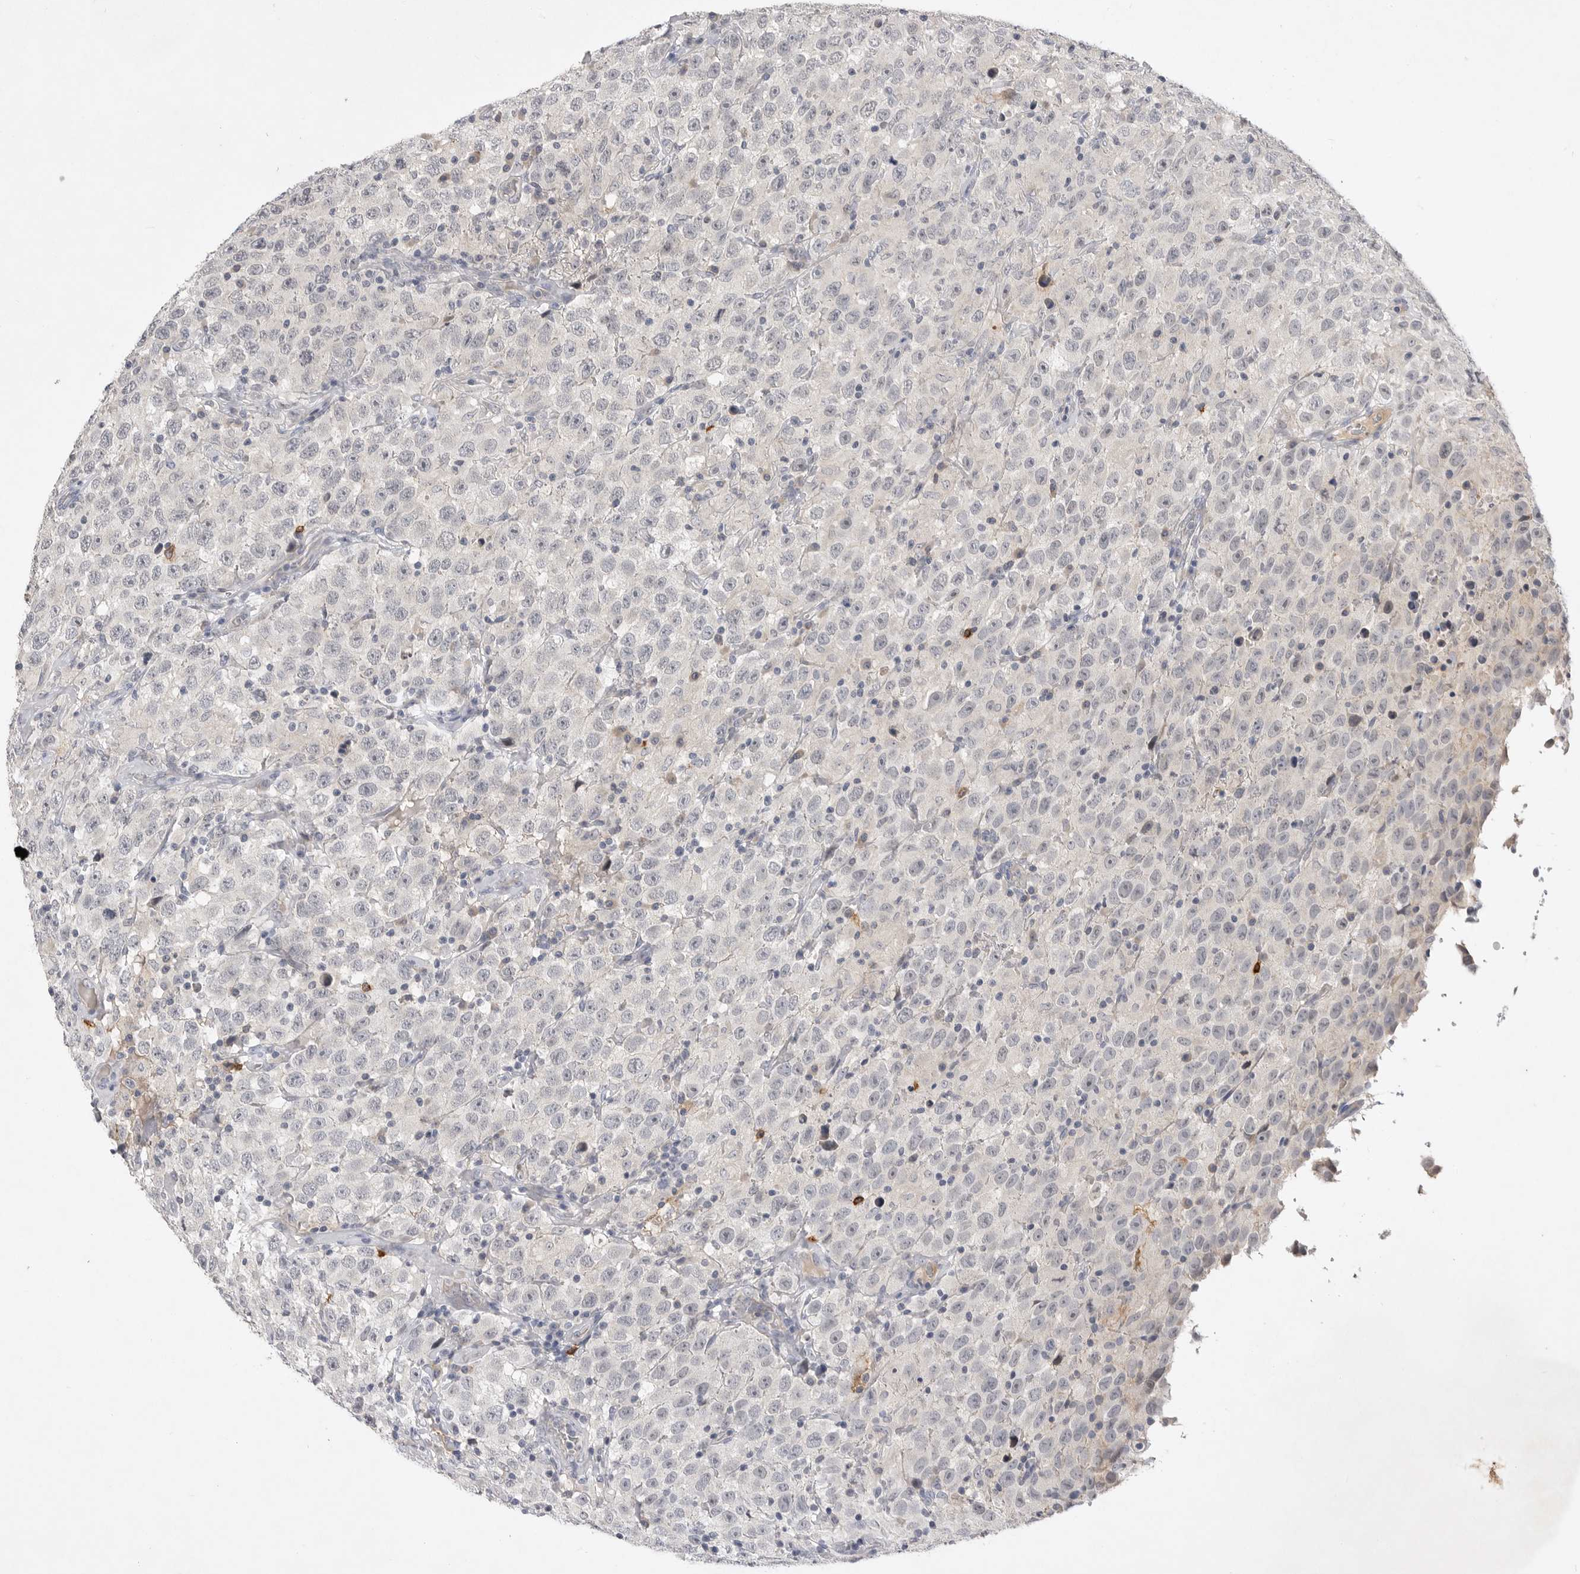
{"staining": {"intensity": "negative", "quantity": "none", "location": "none"}, "tissue": "testis cancer", "cell_type": "Tumor cells", "image_type": "cancer", "snomed": [{"axis": "morphology", "description": "Seminoma, NOS"}, {"axis": "topography", "description": "Testis"}], "caption": "This is an immunohistochemistry micrograph of human seminoma (testis). There is no staining in tumor cells.", "gene": "ITGAD", "patient": {"sex": "male", "age": 41}}